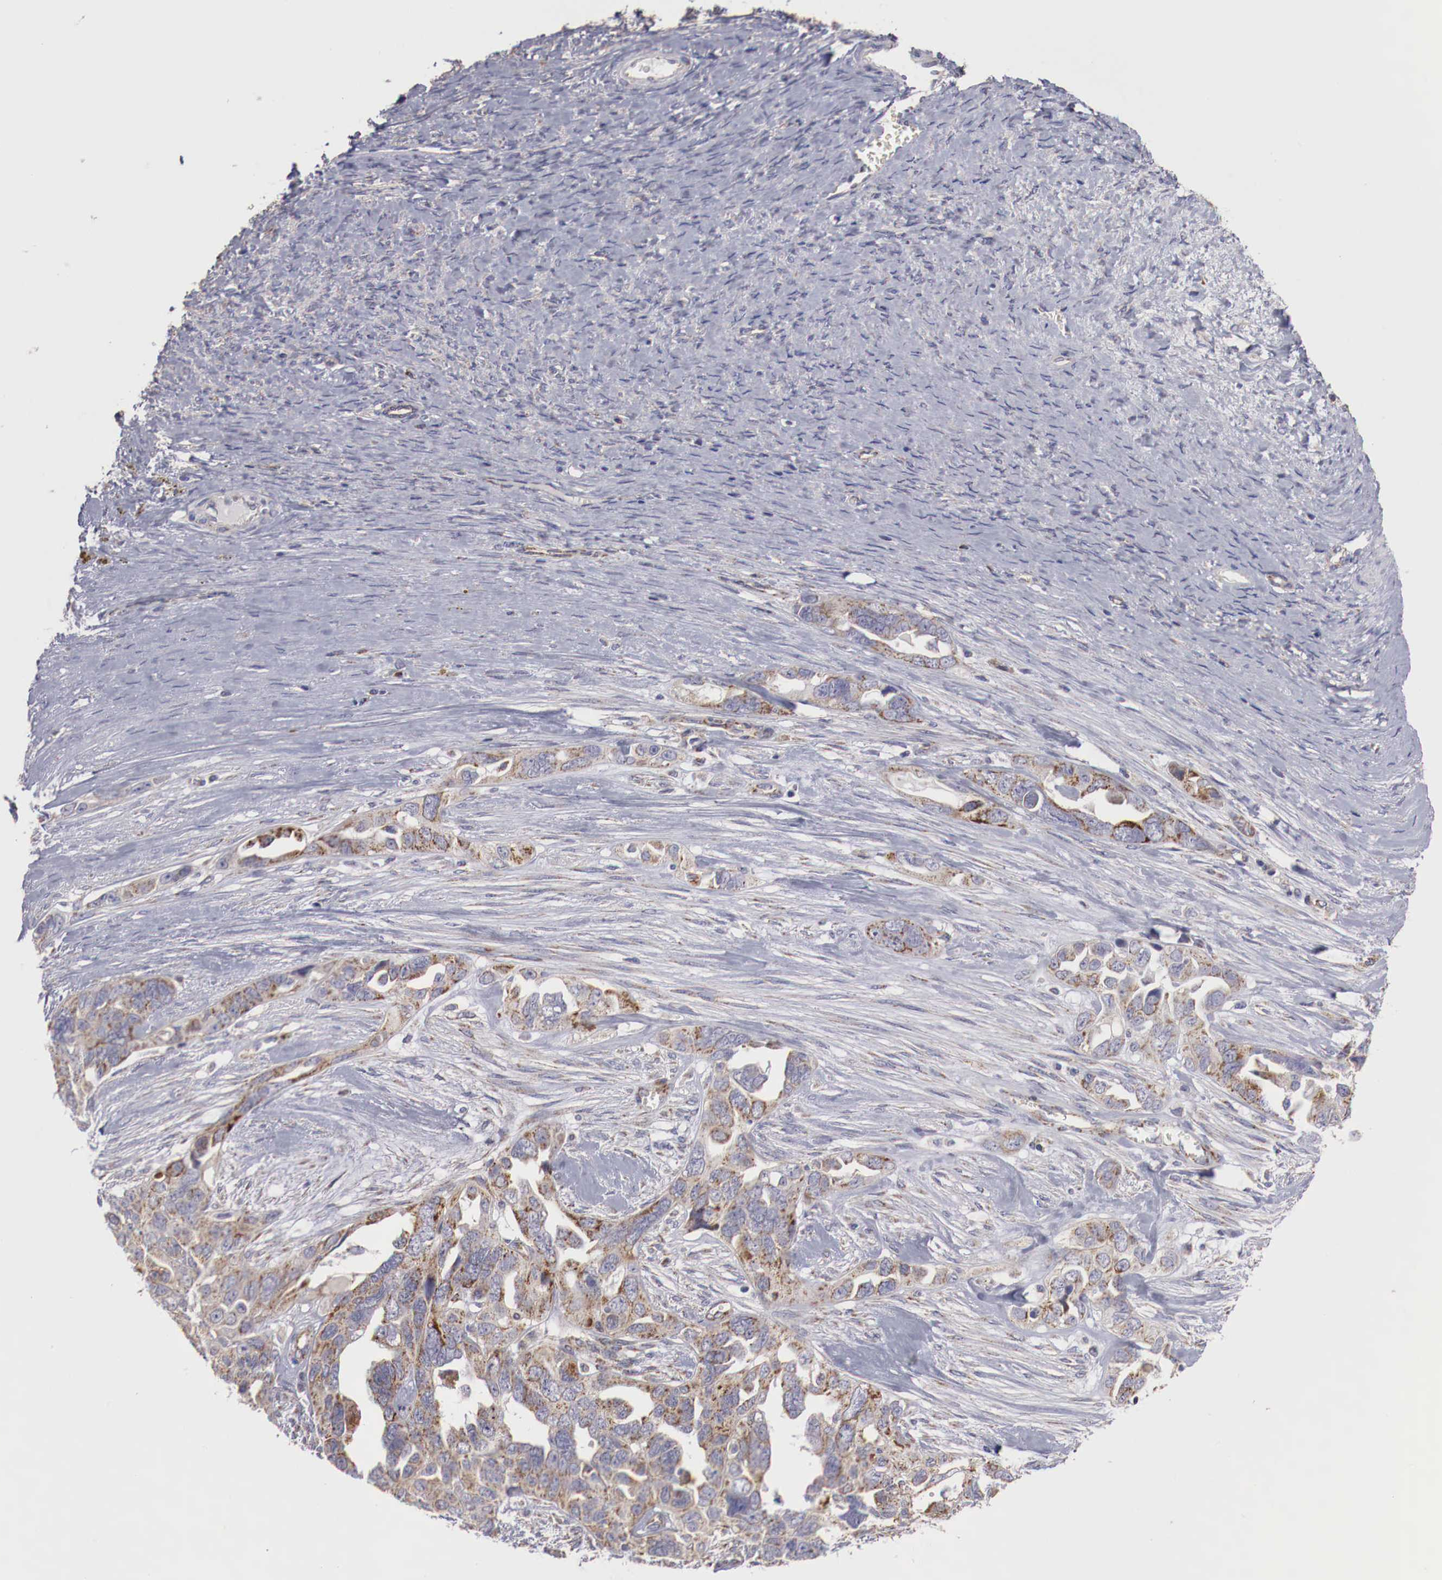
{"staining": {"intensity": "moderate", "quantity": ">75%", "location": "cytoplasmic/membranous"}, "tissue": "ovarian cancer", "cell_type": "Tumor cells", "image_type": "cancer", "snomed": [{"axis": "morphology", "description": "Cystadenocarcinoma, serous, NOS"}, {"axis": "topography", "description": "Ovary"}], "caption": "Approximately >75% of tumor cells in ovarian cancer (serous cystadenocarcinoma) reveal moderate cytoplasmic/membranous protein expression as visualized by brown immunohistochemical staining.", "gene": "XPNPEP3", "patient": {"sex": "female", "age": 63}}